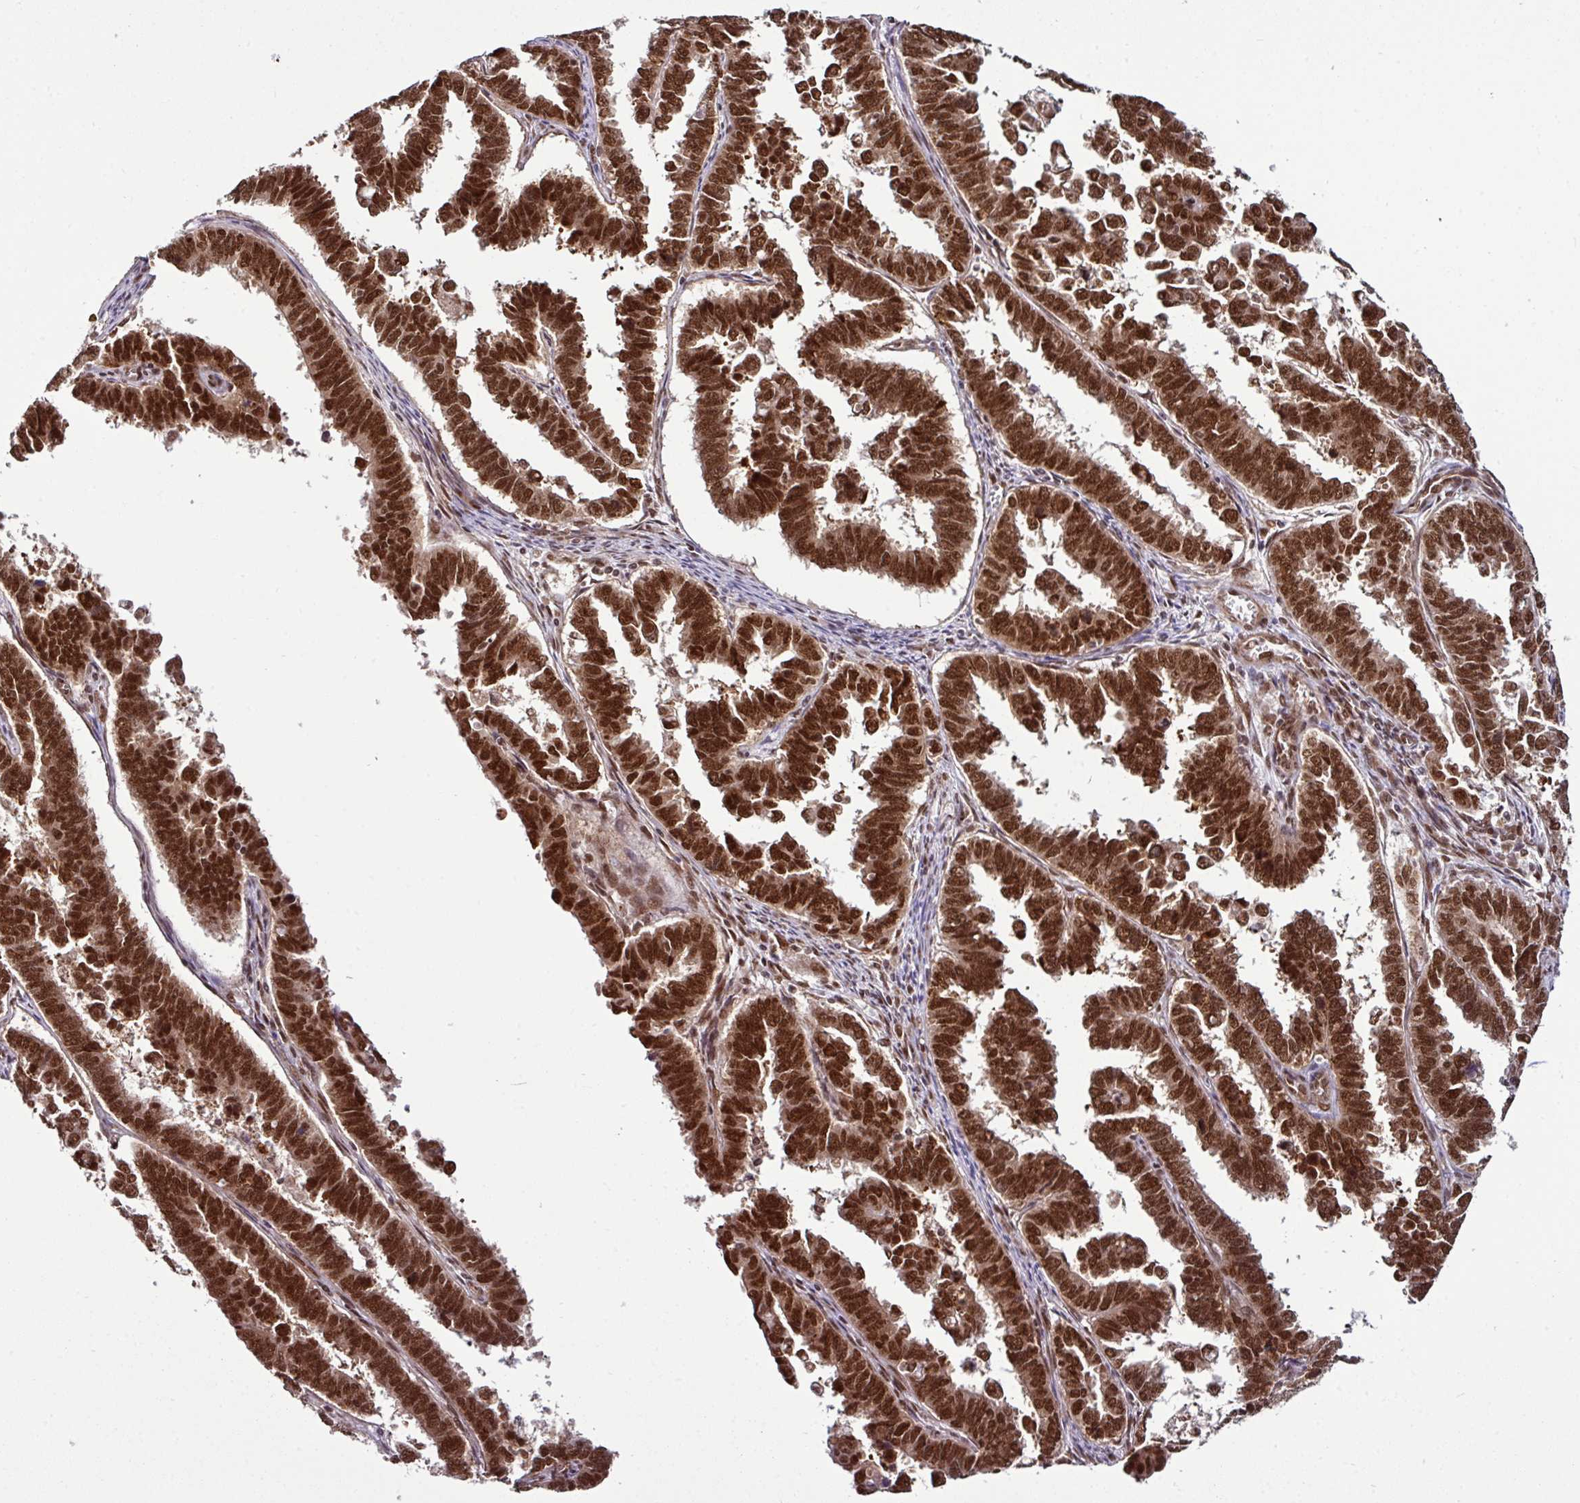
{"staining": {"intensity": "strong", "quantity": ">75%", "location": "nuclear"}, "tissue": "endometrial cancer", "cell_type": "Tumor cells", "image_type": "cancer", "snomed": [{"axis": "morphology", "description": "Adenocarcinoma, NOS"}, {"axis": "topography", "description": "Endometrium"}], "caption": "Endometrial adenocarcinoma tissue exhibits strong nuclear positivity in about >75% of tumor cells", "gene": "MORF4L2", "patient": {"sex": "female", "age": 75}}